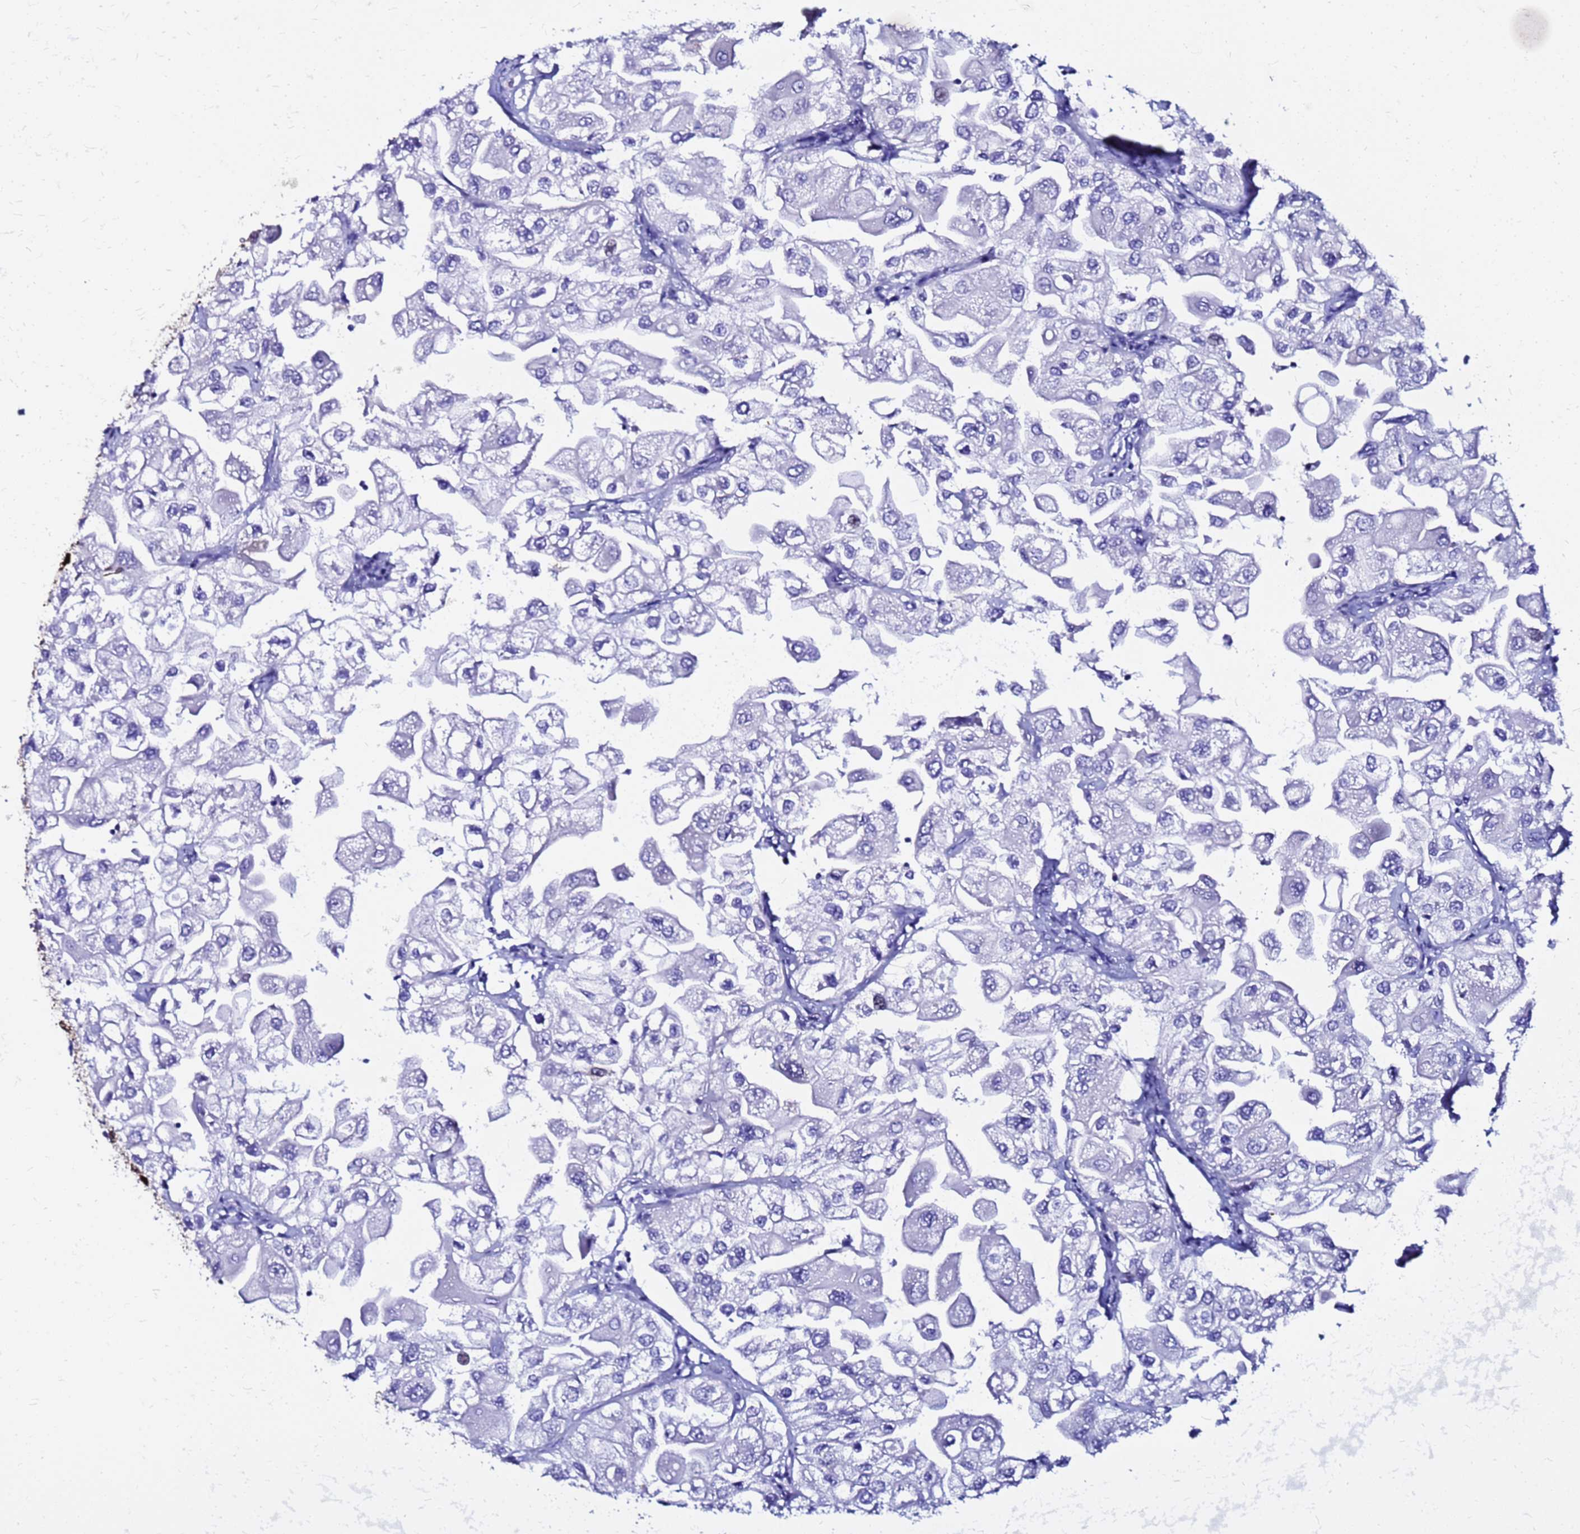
{"staining": {"intensity": "negative", "quantity": "none", "location": "none"}, "tissue": "urothelial cancer", "cell_type": "Tumor cells", "image_type": "cancer", "snomed": [{"axis": "morphology", "description": "Urothelial carcinoma, High grade"}, {"axis": "topography", "description": "Urinary bladder"}], "caption": "High-grade urothelial carcinoma was stained to show a protein in brown. There is no significant expression in tumor cells.", "gene": "PPP1R14C", "patient": {"sex": "male", "age": 64}}